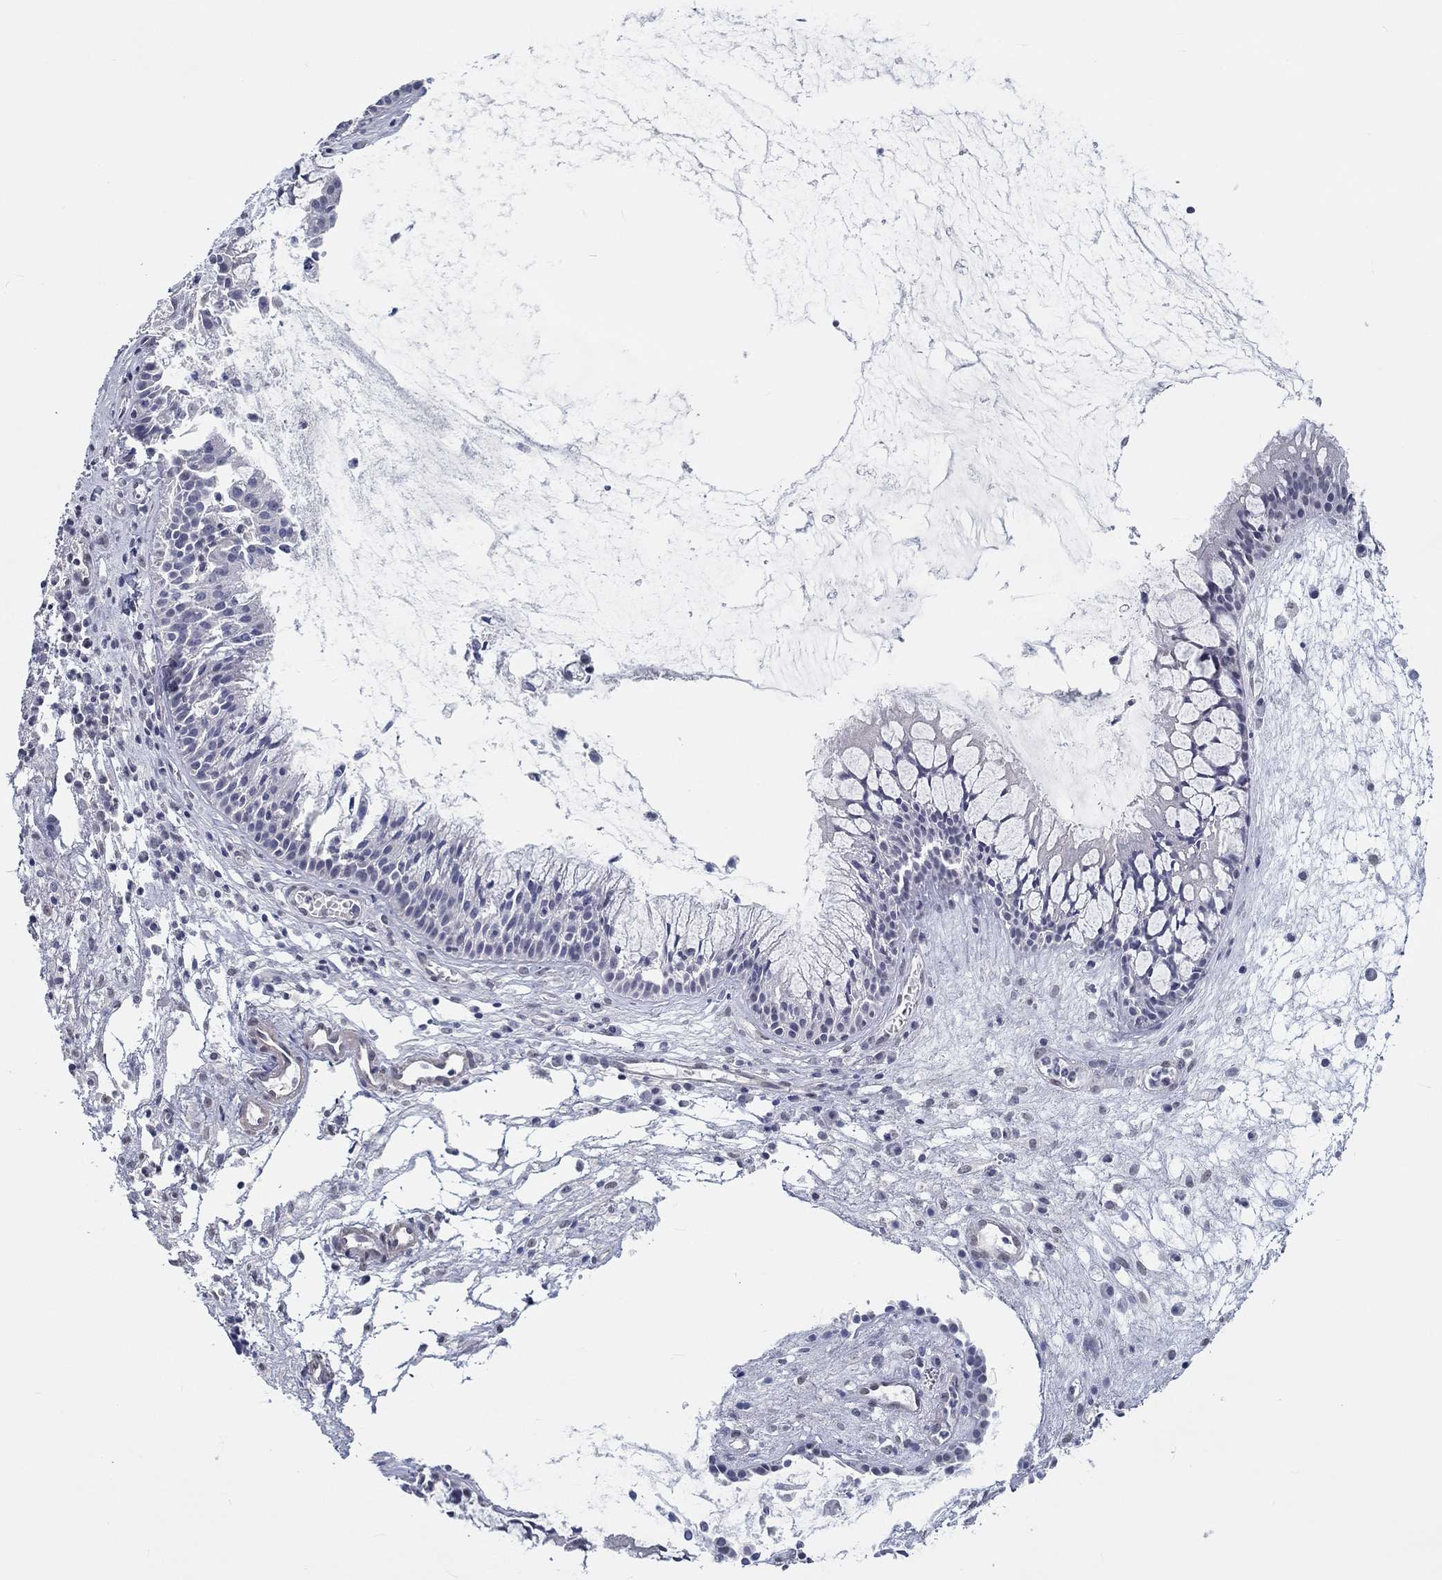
{"staining": {"intensity": "negative", "quantity": "none", "location": "none"}, "tissue": "nasopharynx", "cell_type": "Respiratory epithelial cells", "image_type": "normal", "snomed": [{"axis": "morphology", "description": "Normal tissue, NOS"}, {"axis": "topography", "description": "Nasopharynx"}], "caption": "DAB immunohistochemical staining of normal human nasopharynx displays no significant expression in respiratory epithelial cells. (DAB immunohistochemistry with hematoxylin counter stain).", "gene": "CRYGD", "patient": {"sex": "female", "age": 47}}